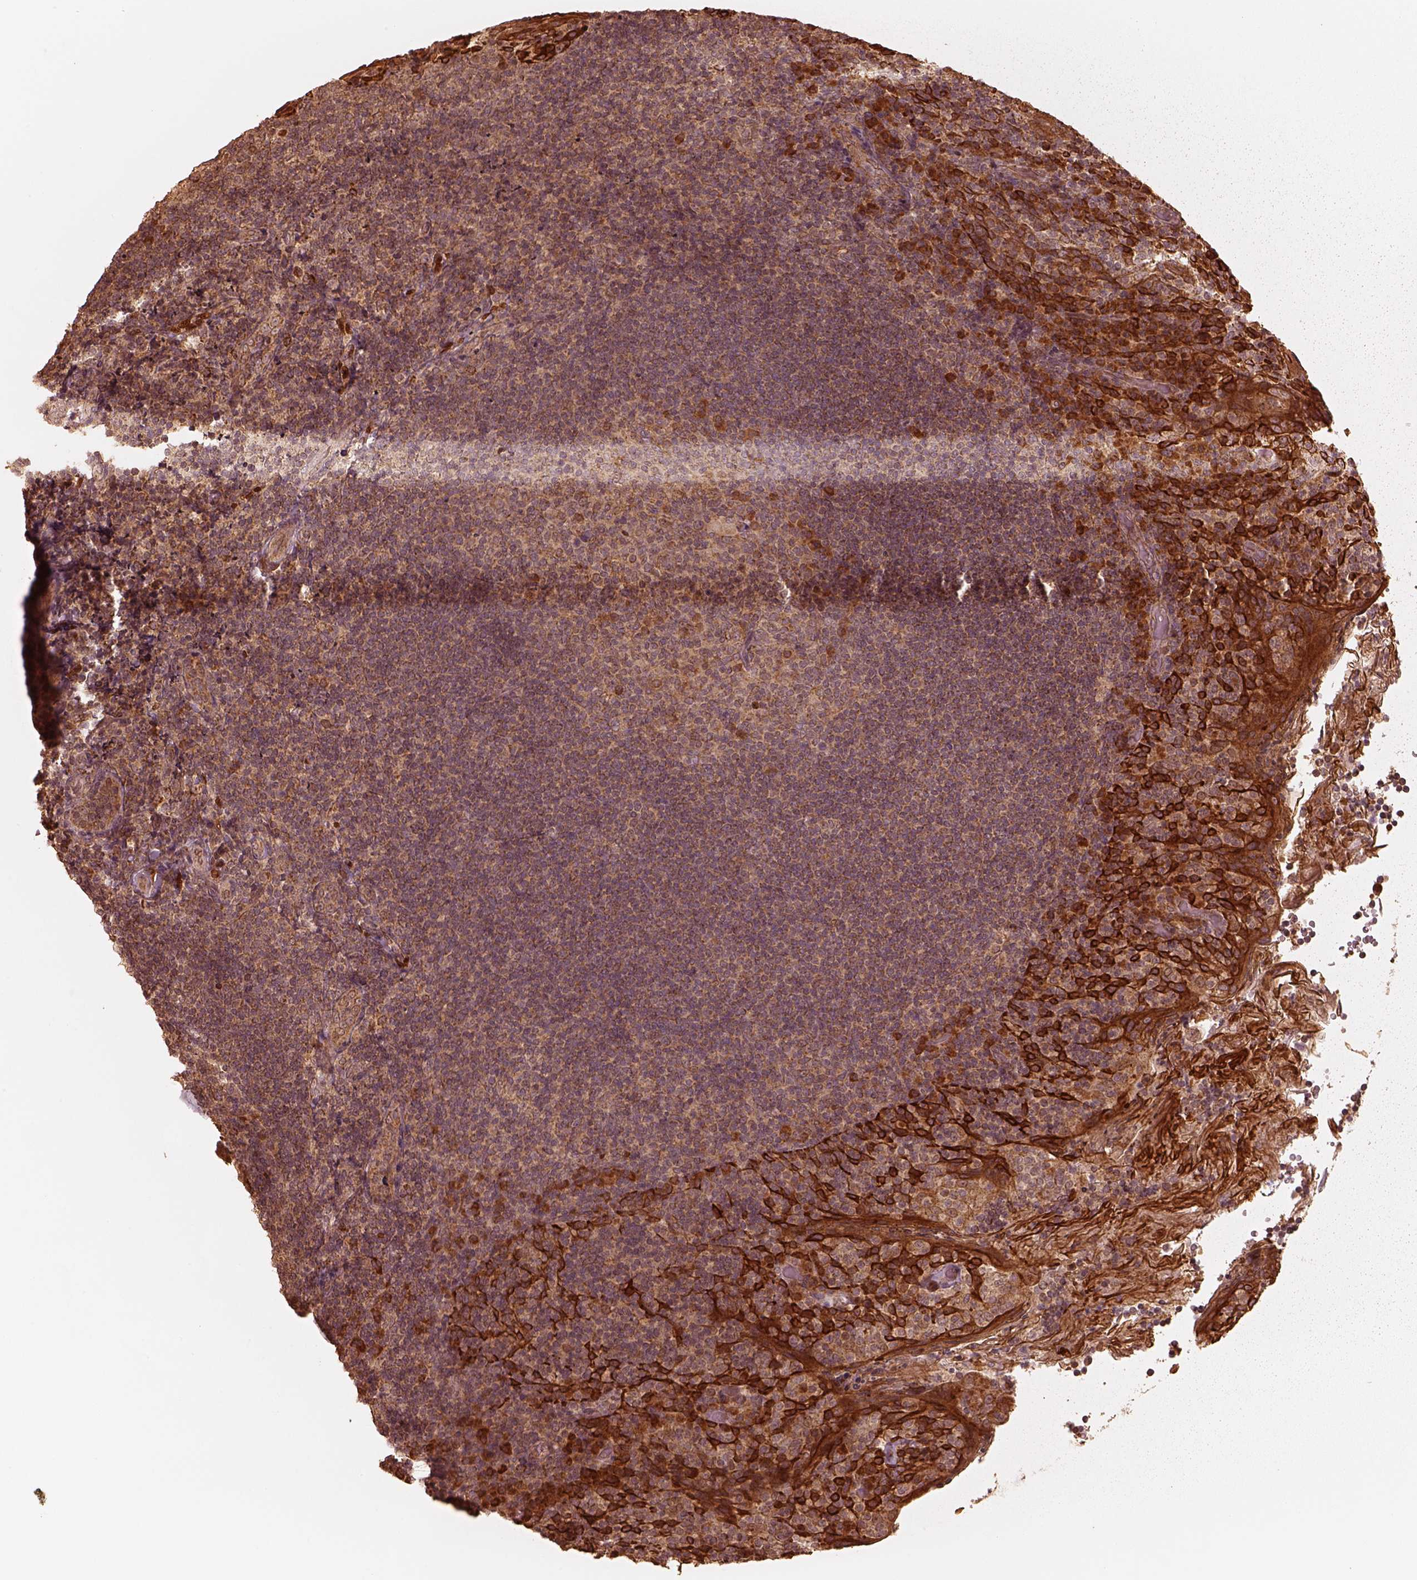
{"staining": {"intensity": "strong", "quantity": "<25%", "location": "cytoplasmic/membranous"}, "tissue": "tonsil", "cell_type": "Germinal center cells", "image_type": "normal", "snomed": [{"axis": "morphology", "description": "Normal tissue, NOS"}, {"axis": "topography", "description": "Tonsil"}], "caption": "Germinal center cells display medium levels of strong cytoplasmic/membranous staining in about <25% of cells in normal human tonsil.", "gene": "DNAJC25", "patient": {"sex": "female", "age": 10}}